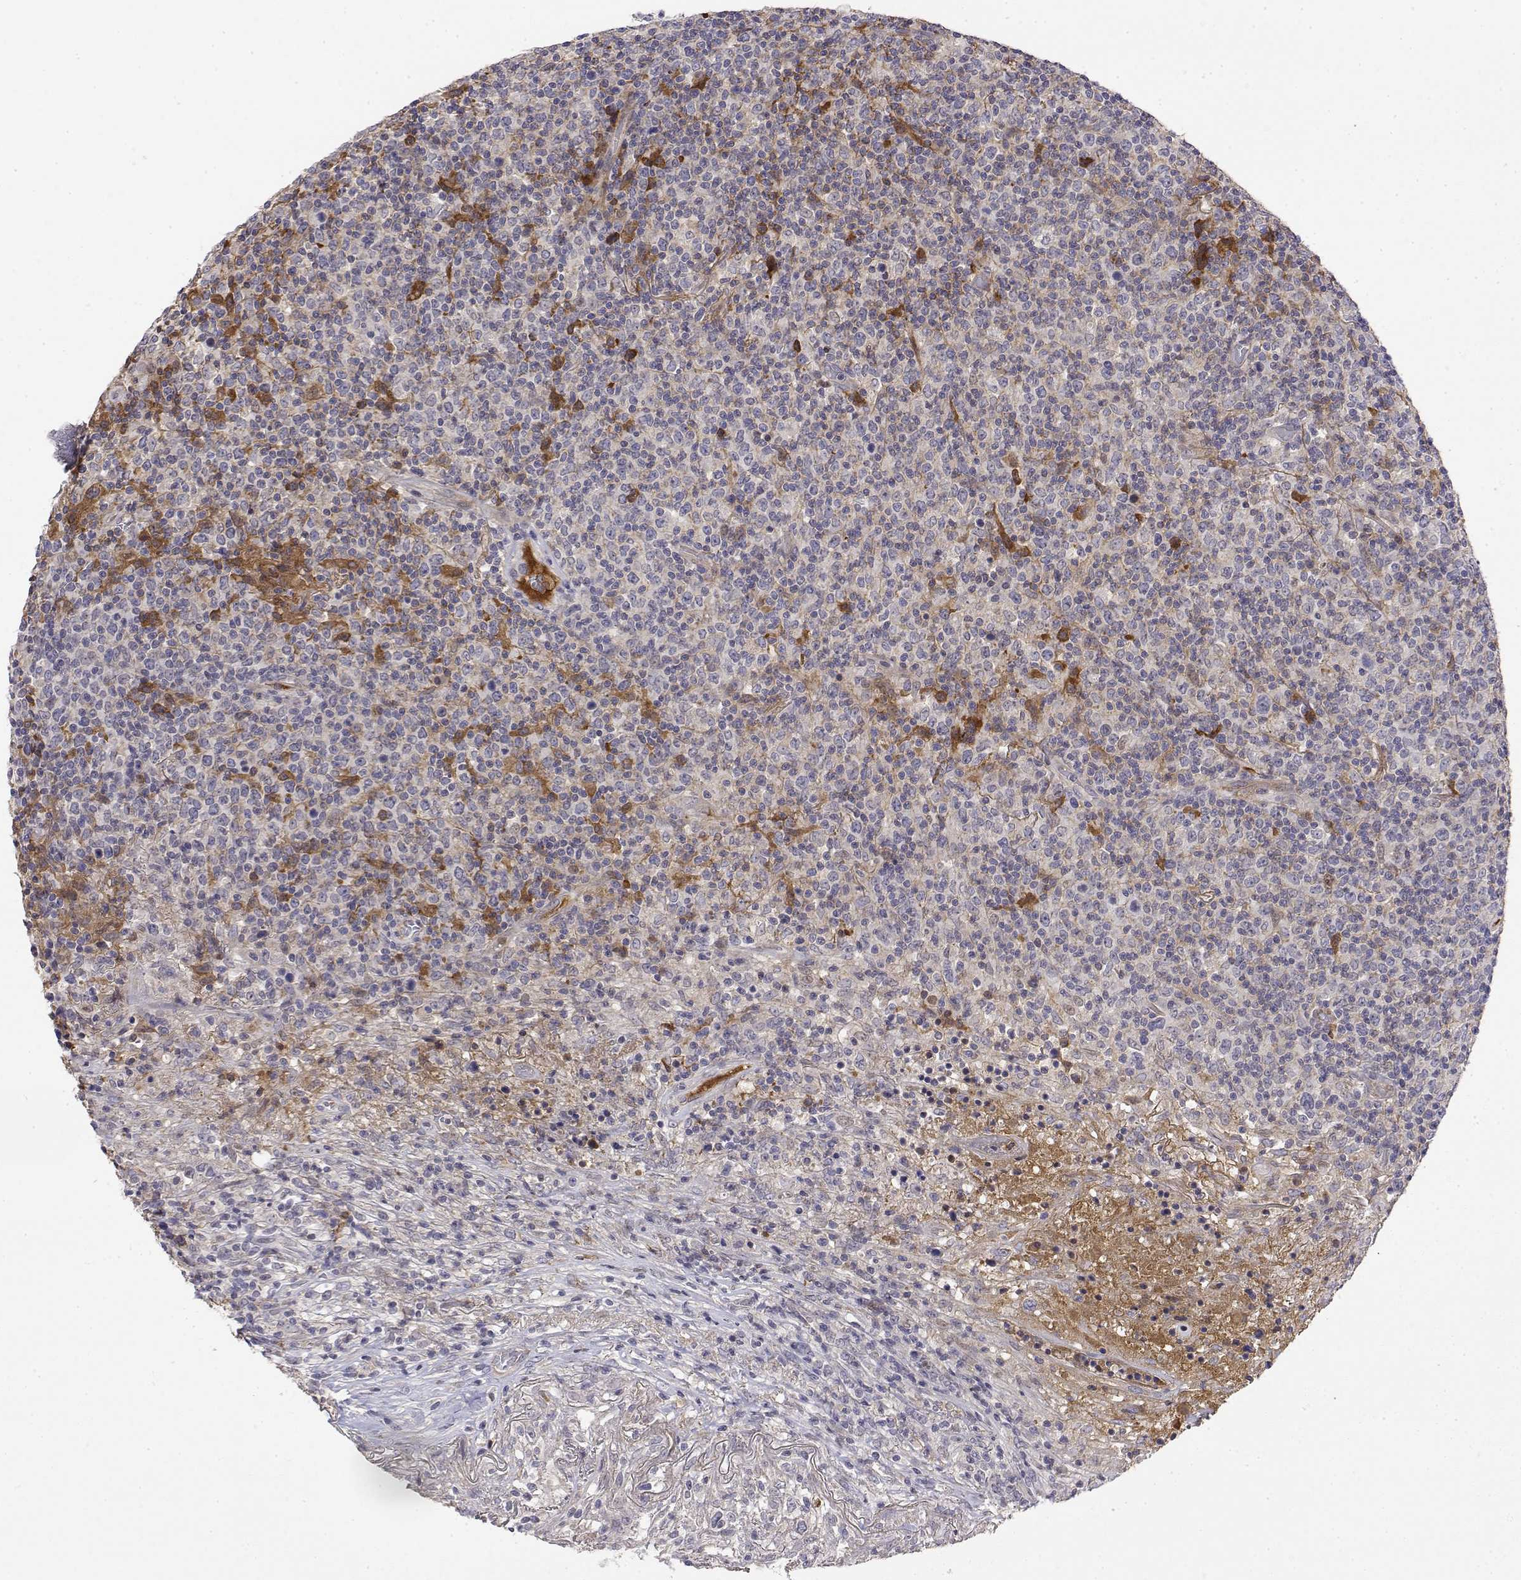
{"staining": {"intensity": "negative", "quantity": "none", "location": "none"}, "tissue": "lymphoma", "cell_type": "Tumor cells", "image_type": "cancer", "snomed": [{"axis": "morphology", "description": "Malignant lymphoma, non-Hodgkin's type, High grade"}, {"axis": "topography", "description": "Lung"}], "caption": "Immunohistochemical staining of lymphoma demonstrates no significant positivity in tumor cells. (DAB (3,3'-diaminobenzidine) immunohistochemistry (IHC), high magnification).", "gene": "IGFBP4", "patient": {"sex": "male", "age": 79}}